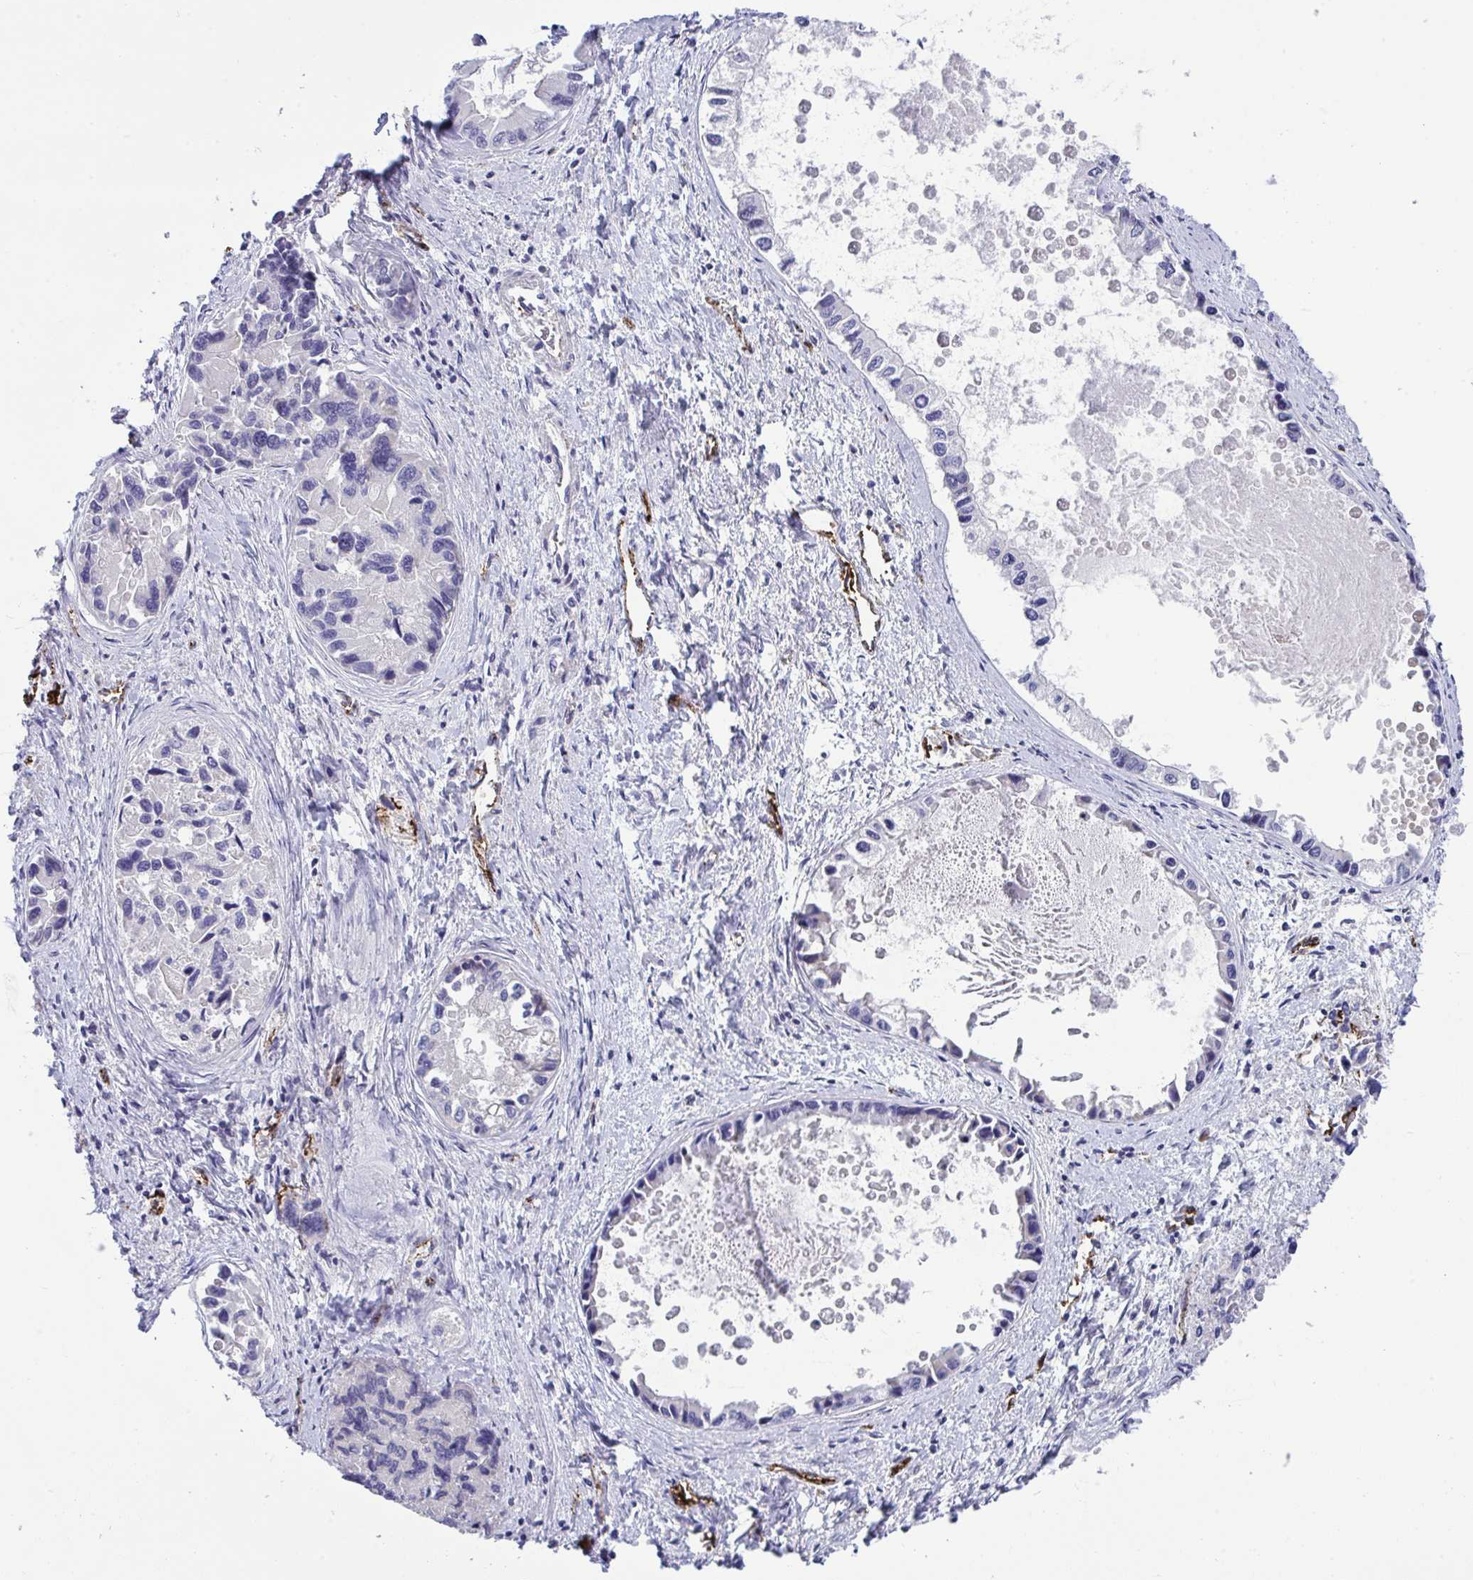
{"staining": {"intensity": "negative", "quantity": "none", "location": "none"}, "tissue": "liver cancer", "cell_type": "Tumor cells", "image_type": "cancer", "snomed": [{"axis": "morphology", "description": "Cholangiocarcinoma"}, {"axis": "topography", "description": "Liver"}], "caption": "Liver cancer (cholangiocarcinoma) stained for a protein using IHC demonstrates no expression tumor cells.", "gene": "TOR1AIP2", "patient": {"sex": "male", "age": 66}}